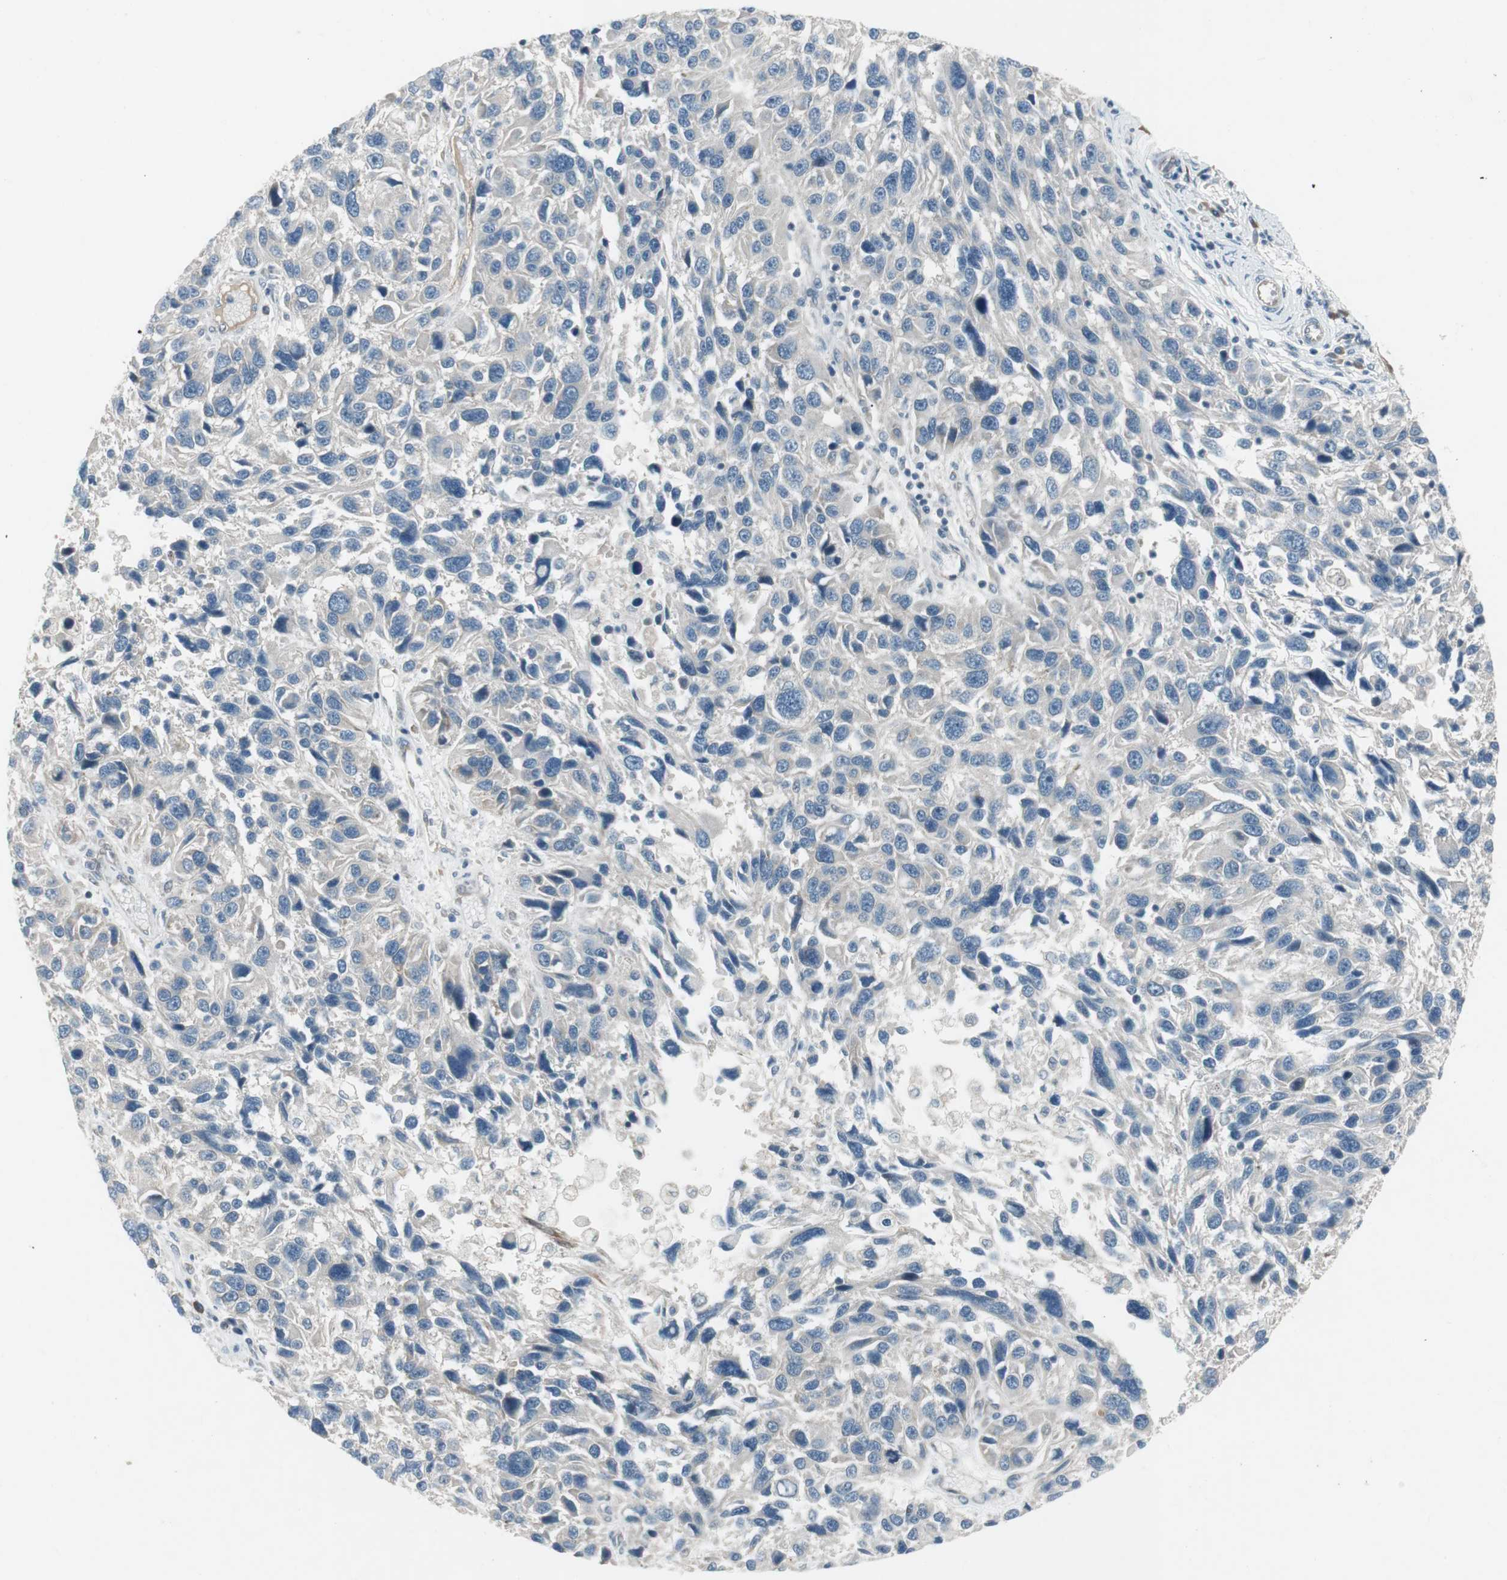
{"staining": {"intensity": "negative", "quantity": "none", "location": "none"}, "tissue": "melanoma", "cell_type": "Tumor cells", "image_type": "cancer", "snomed": [{"axis": "morphology", "description": "Malignant melanoma, NOS"}, {"axis": "topography", "description": "Skin"}], "caption": "DAB (3,3'-diaminobenzidine) immunohistochemical staining of human malignant melanoma demonstrates no significant positivity in tumor cells.", "gene": "PANK2", "patient": {"sex": "male", "age": 53}}